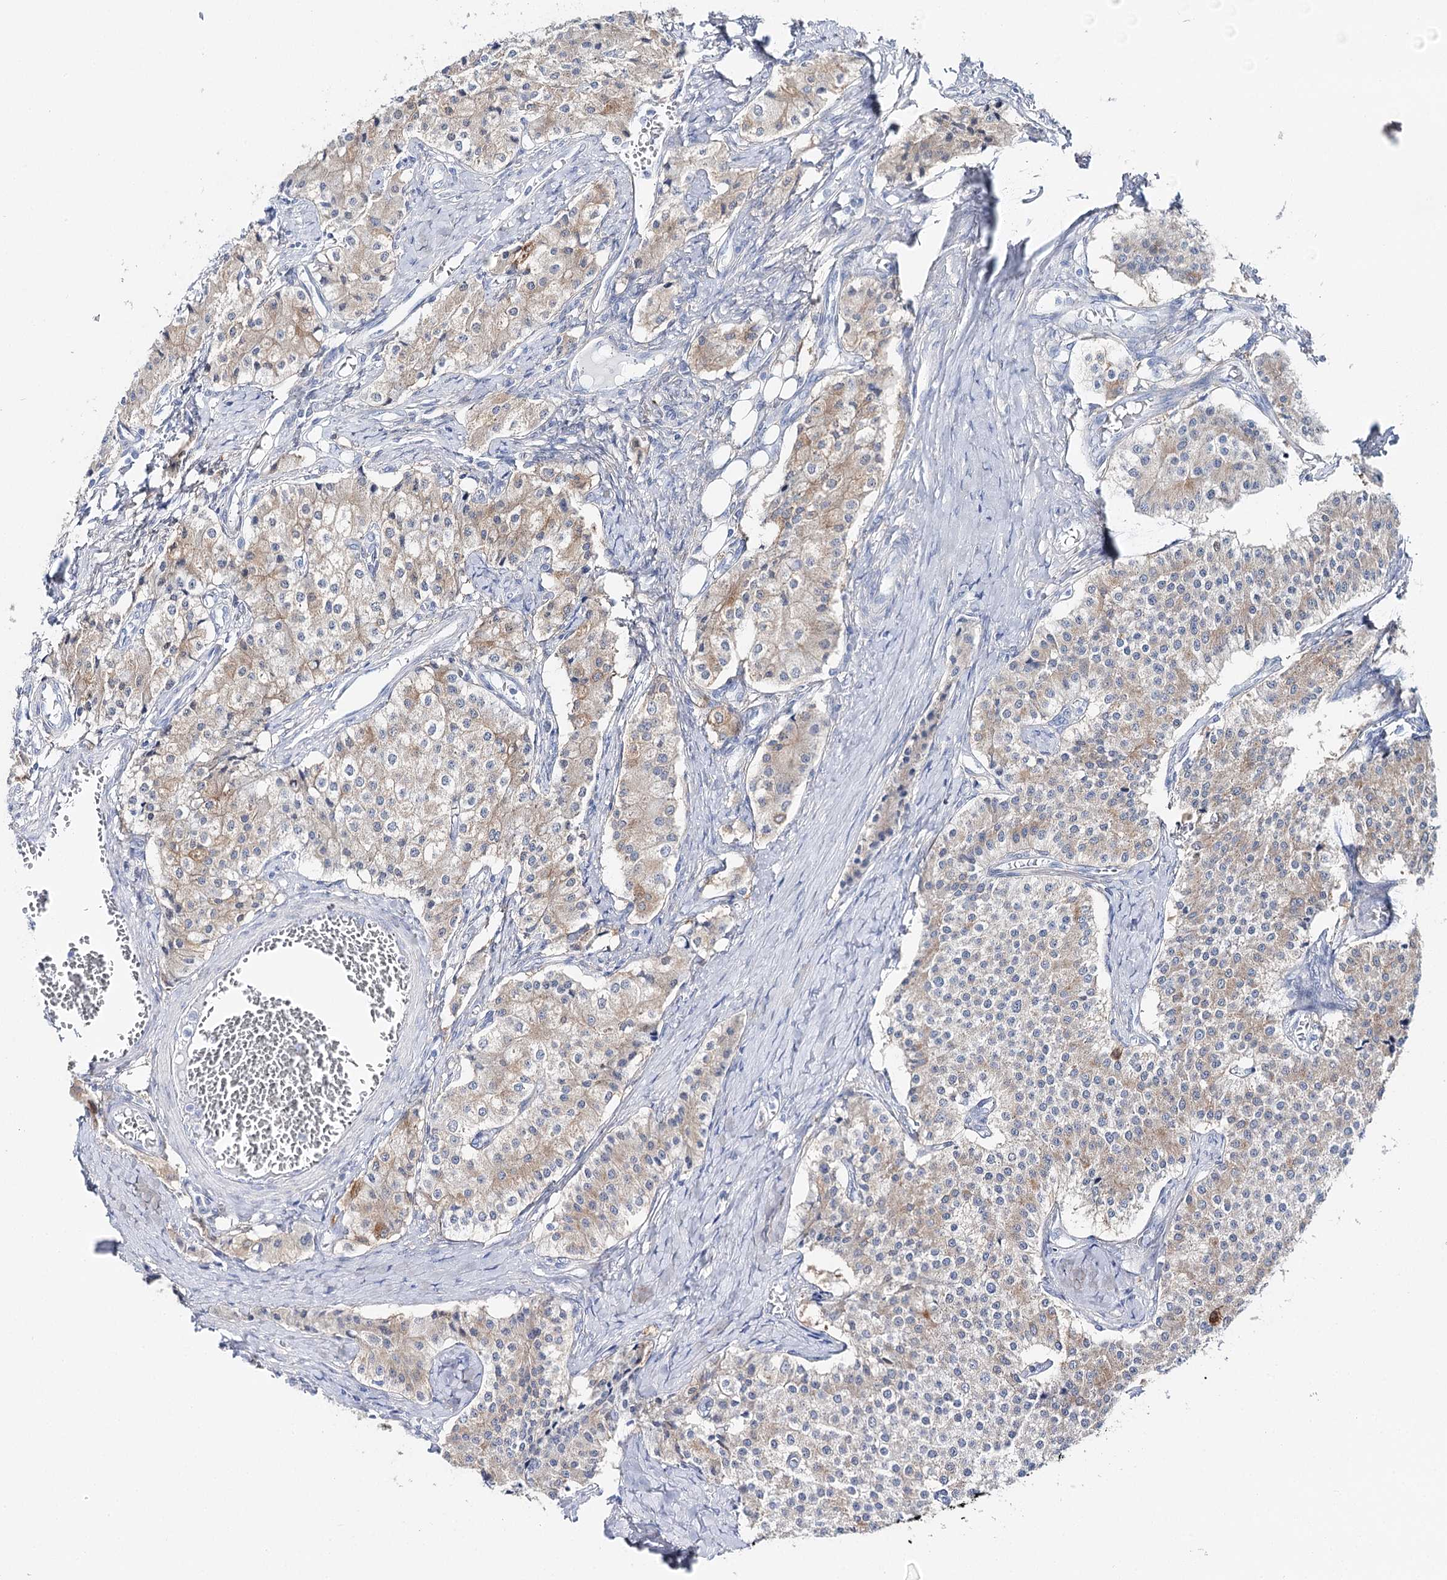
{"staining": {"intensity": "weak", "quantity": "25%-75%", "location": "cytoplasmic/membranous"}, "tissue": "carcinoid", "cell_type": "Tumor cells", "image_type": "cancer", "snomed": [{"axis": "morphology", "description": "Carcinoid, malignant, NOS"}, {"axis": "topography", "description": "Colon"}], "caption": "DAB immunohistochemical staining of human carcinoid shows weak cytoplasmic/membranous protein staining in about 25%-75% of tumor cells.", "gene": "UGDH", "patient": {"sex": "female", "age": 52}}